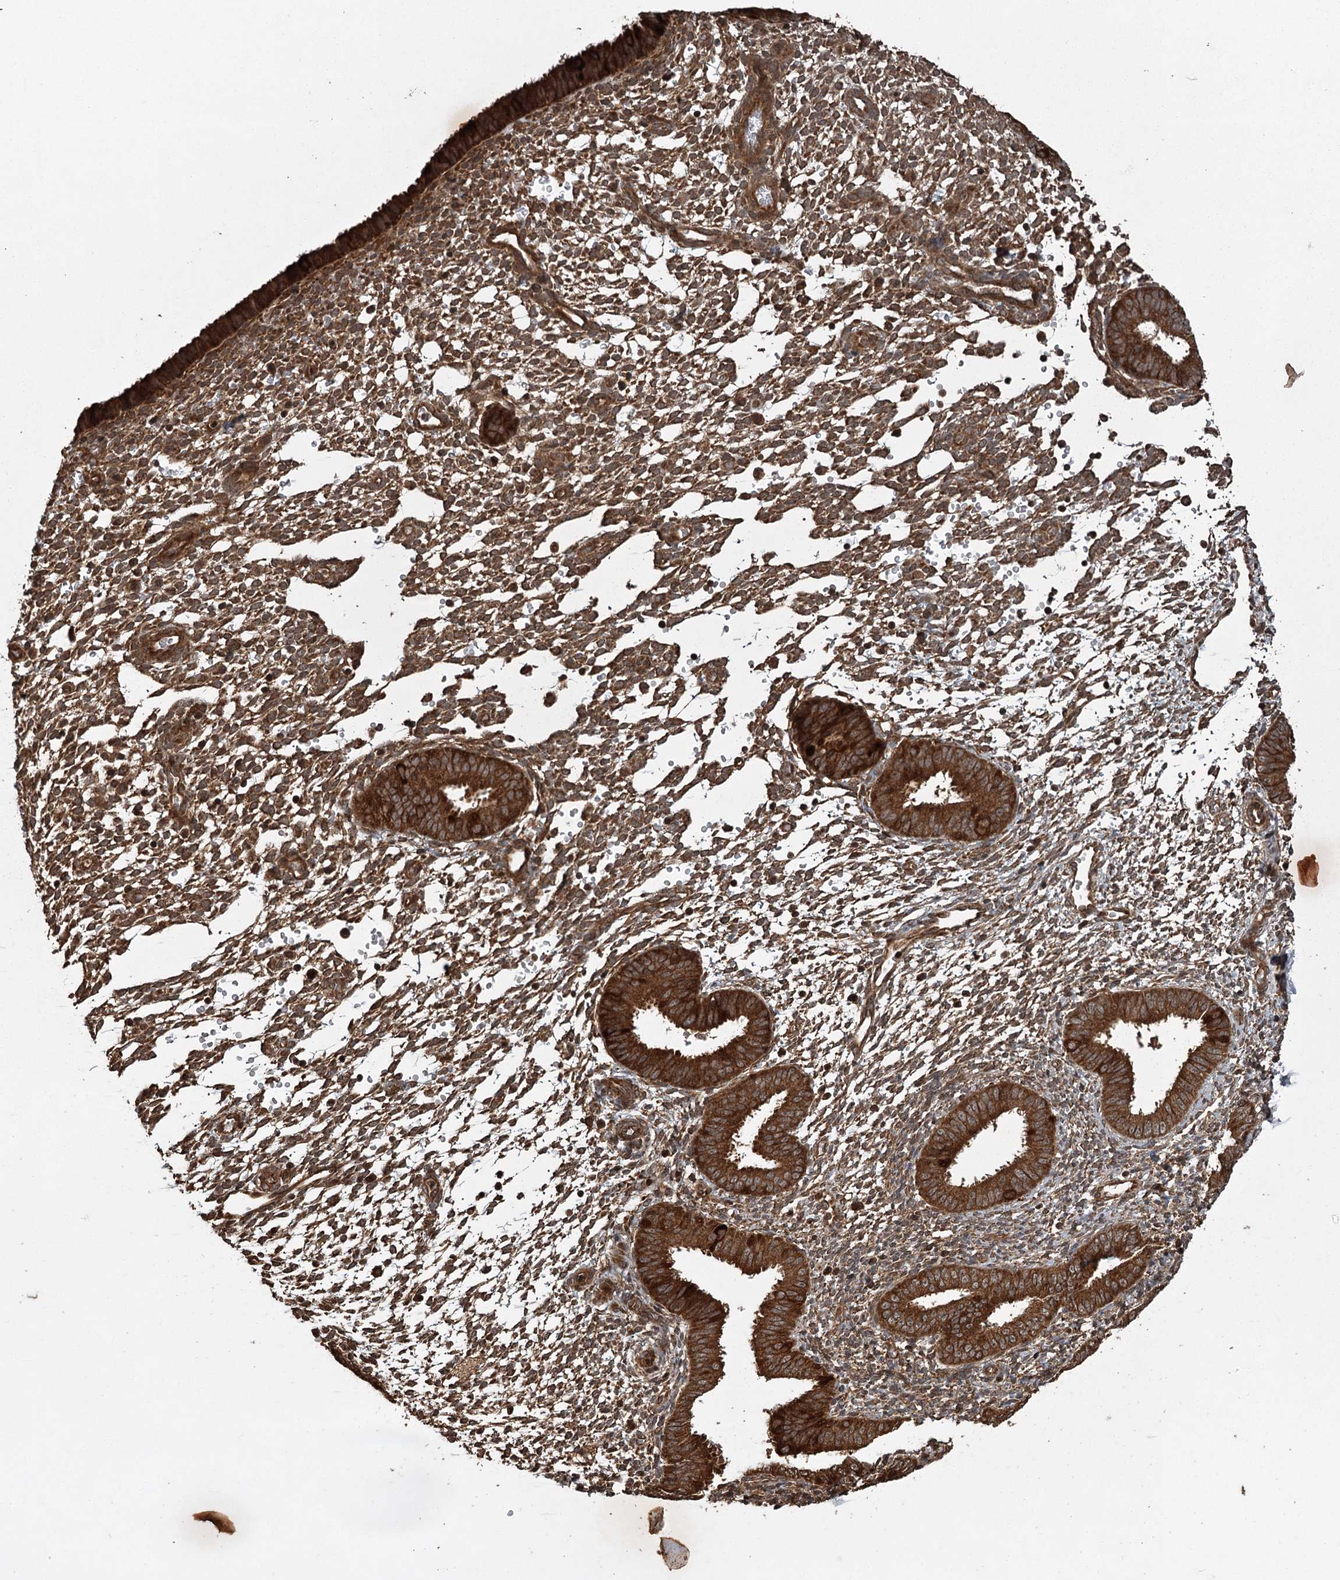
{"staining": {"intensity": "strong", "quantity": ">75%", "location": "cytoplasmic/membranous"}, "tissue": "endometrium", "cell_type": "Cells in endometrial stroma", "image_type": "normal", "snomed": [{"axis": "morphology", "description": "Normal tissue, NOS"}, {"axis": "topography", "description": "Uterus"}, {"axis": "topography", "description": "Endometrium"}], "caption": "Immunohistochemistry histopathology image of benign endometrium: endometrium stained using immunohistochemistry exhibits high levels of strong protein expression localized specifically in the cytoplasmic/membranous of cells in endometrial stroma, appearing as a cytoplasmic/membranous brown color.", "gene": "RPAP3", "patient": {"sex": "female", "age": 48}}